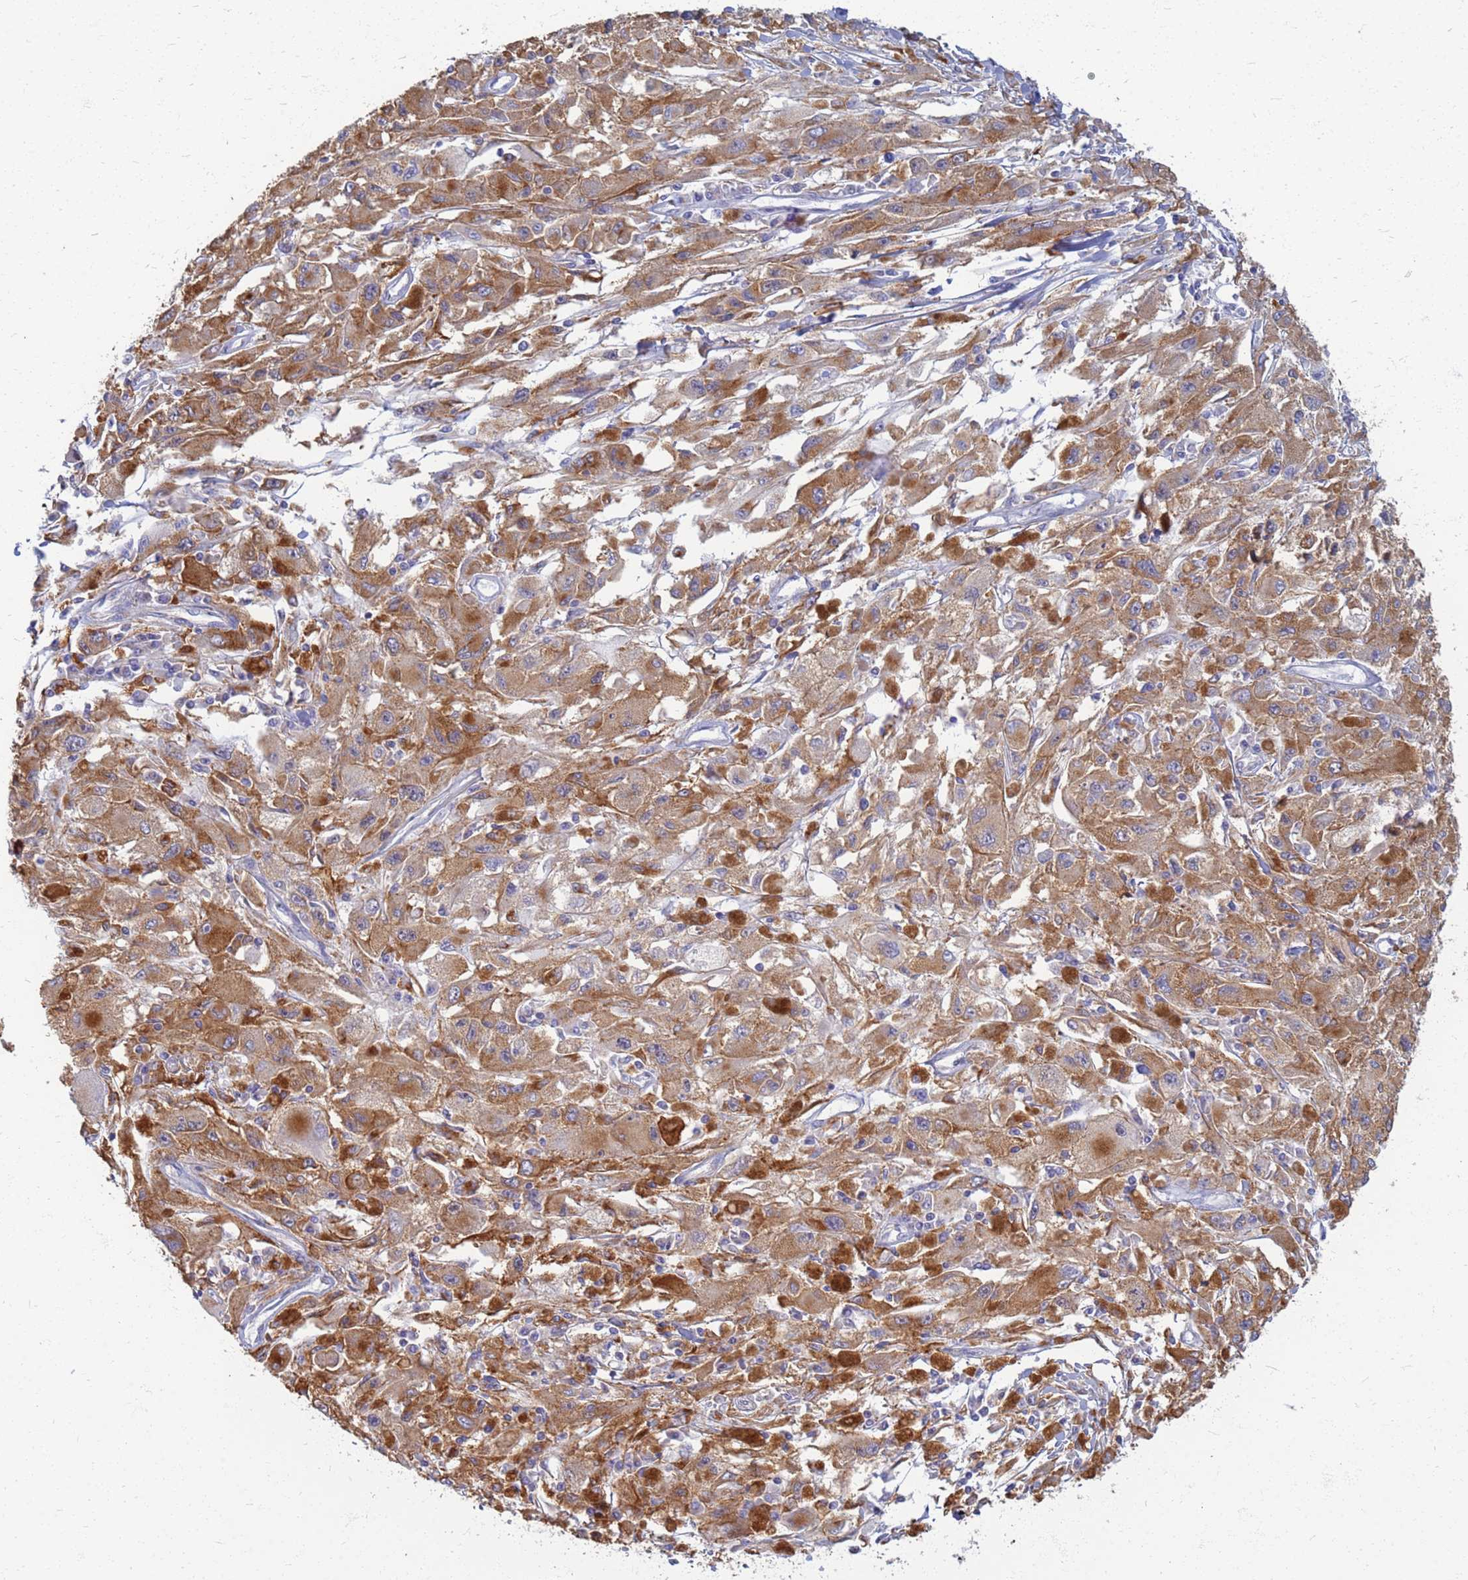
{"staining": {"intensity": "moderate", "quantity": ">75%", "location": "cytoplasmic/membranous"}, "tissue": "melanoma", "cell_type": "Tumor cells", "image_type": "cancer", "snomed": [{"axis": "morphology", "description": "Malignant melanoma, Metastatic site"}, {"axis": "topography", "description": "Skin"}], "caption": "Moderate cytoplasmic/membranous protein positivity is seen in approximately >75% of tumor cells in melanoma.", "gene": "ATP6V1E1", "patient": {"sex": "male", "age": 53}}